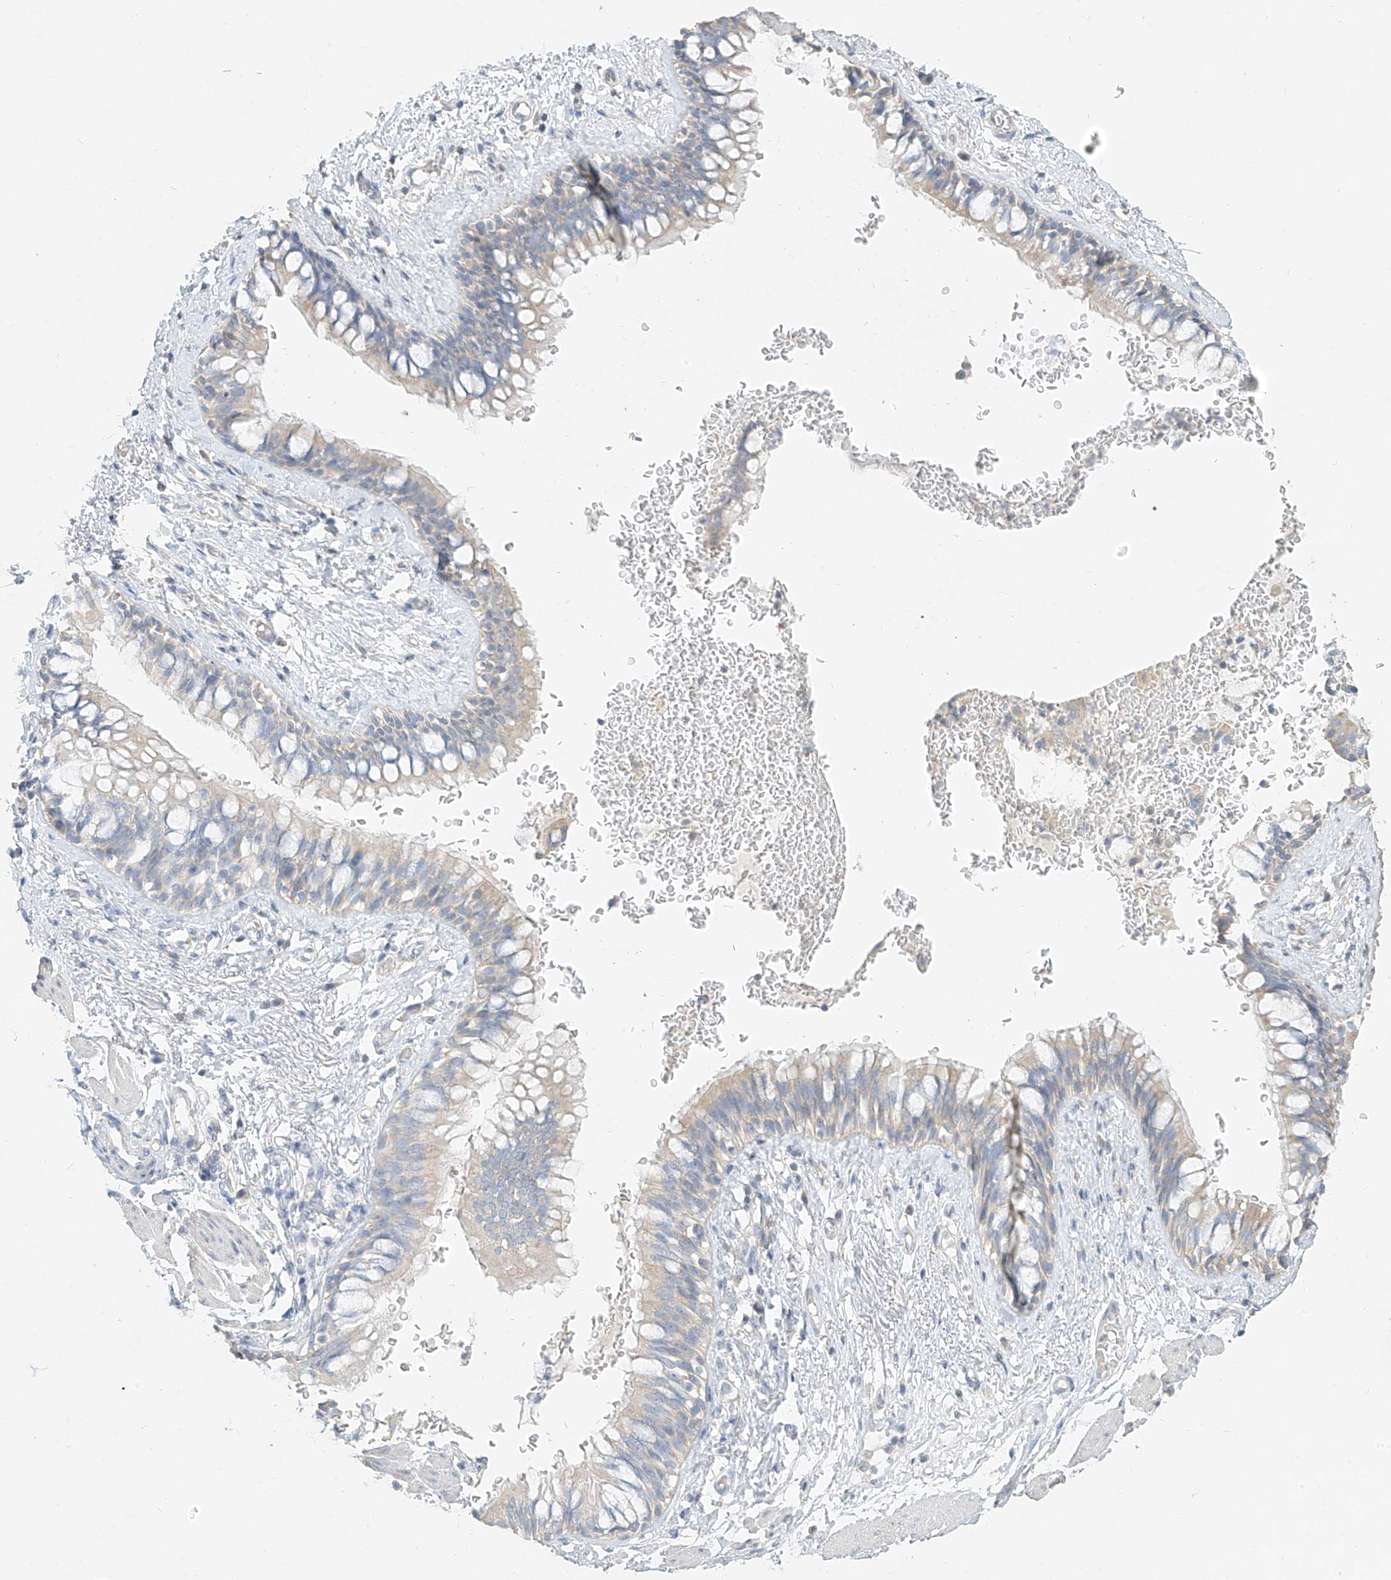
{"staining": {"intensity": "weak", "quantity": "<25%", "location": "cytoplasmic/membranous"}, "tissue": "bronchus", "cell_type": "Respiratory epithelial cells", "image_type": "normal", "snomed": [{"axis": "morphology", "description": "Normal tissue, NOS"}, {"axis": "topography", "description": "Cartilage tissue"}, {"axis": "topography", "description": "Bronchus"}], "caption": "Respiratory epithelial cells are negative for brown protein staining in benign bronchus. The staining was performed using DAB to visualize the protein expression in brown, while the nuclei were stained in blue with hematoxylin (Magnification: 20x).", "gene": "ZZEF1", "patient": {"sex": "female", "age": 36}}